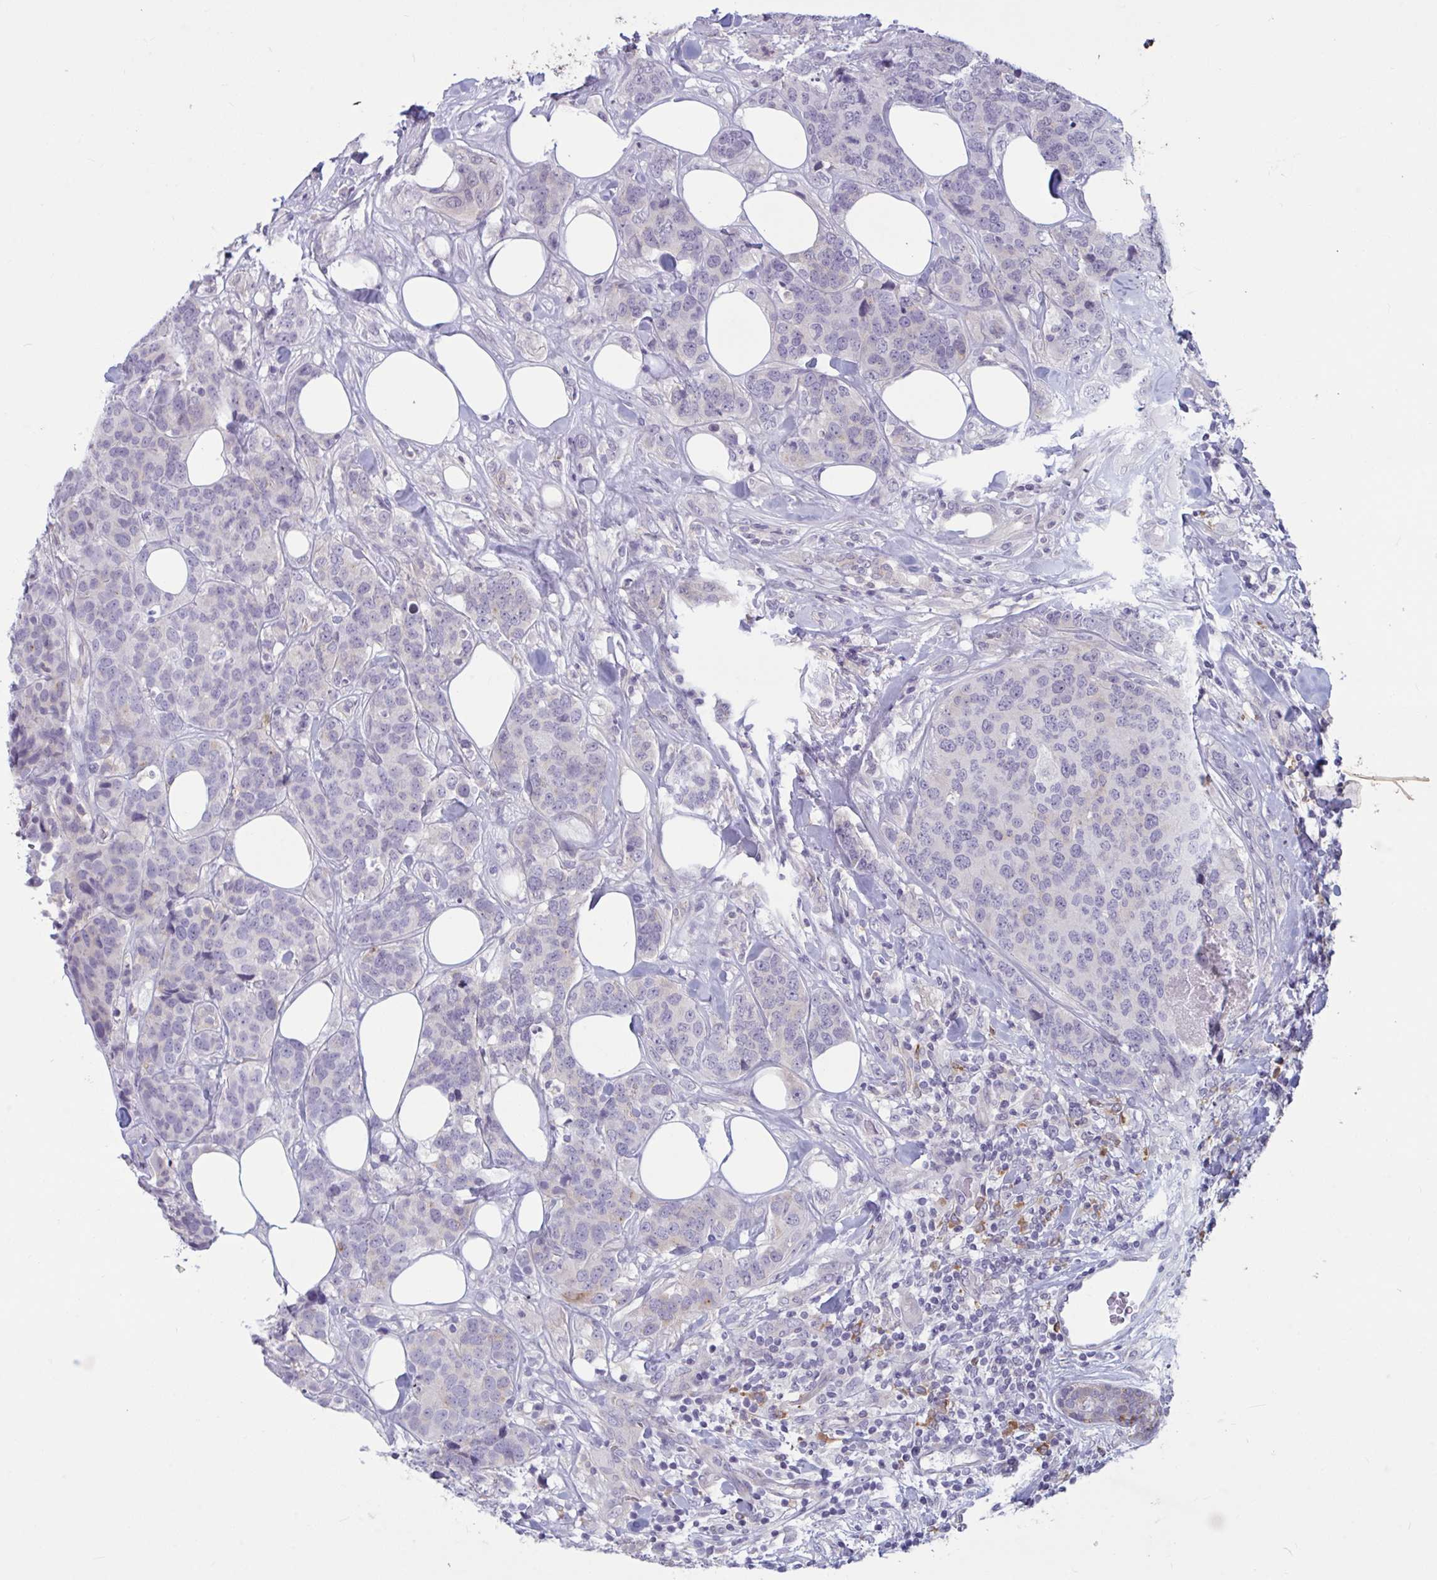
{"staining": {"intensity": "moderate", "quantity": "25%-75%", "location": "cytoplasmic/membranous"}, "tissue": "breast cancer", "cell_type": "Tumor cells", "image_type": "cancer", "snomed": [{"axis": "morphology", "description": "Lobular carcinoma"}, {"axis": "topography", "description": "Breast"}], "caption": "IHC of lobular carcinoma (breast) shows medium levels of moderate cytoplasmic/membranous expression in about 25%-75% of tumor cells.", "gene": "TBC1D4", "patient": {"sex": "female", "age": 59}}